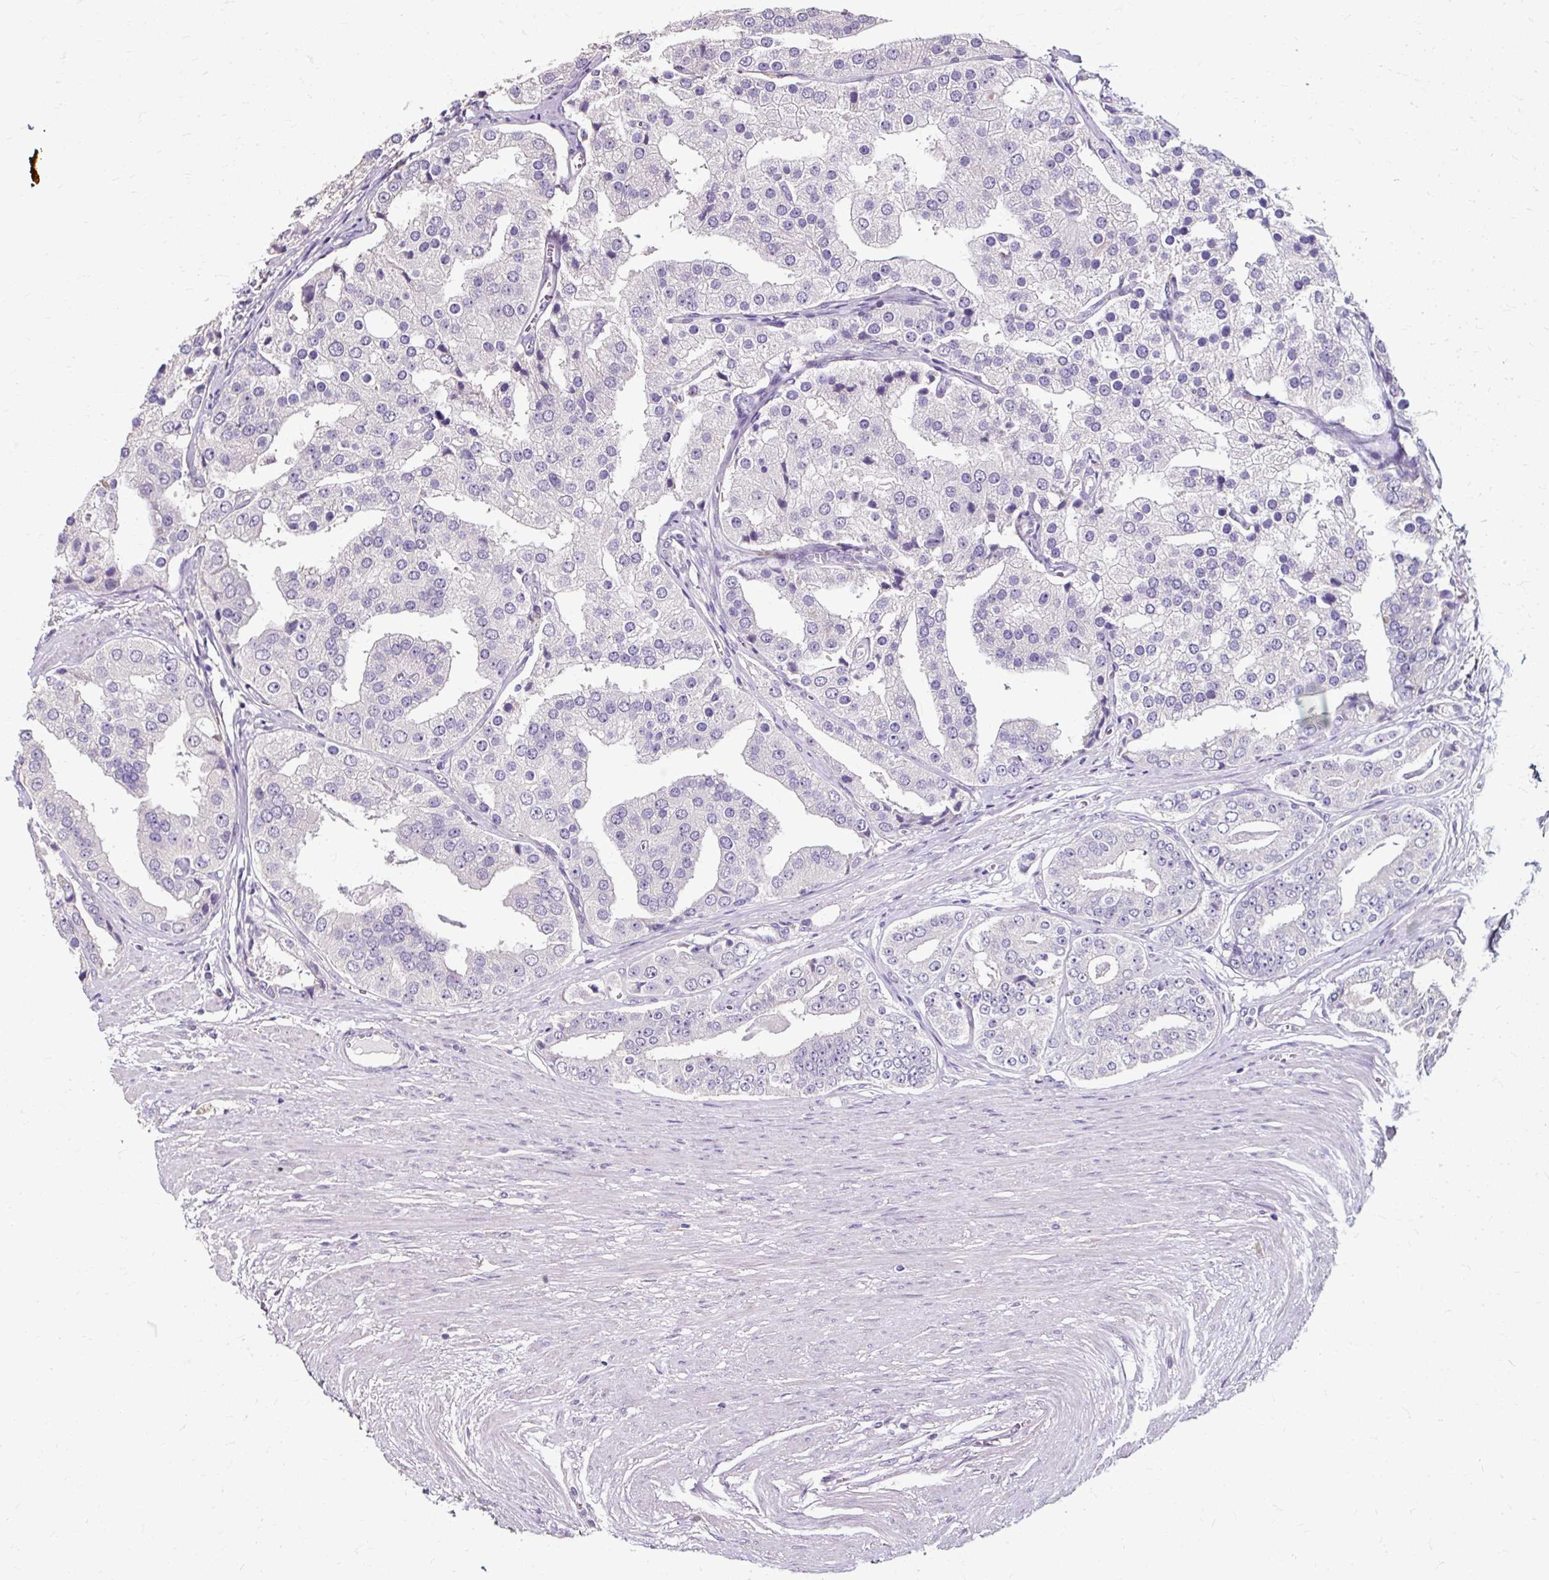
{"staining": {"intensity": "negative", "quantity": "none", "location": "none"}, "tissue": "prostate cancer", "cell_type": "Tumor cells", "image_type": "cancer", "snomed": [{"axis": "morphology", "description": "Adenocarcinoma, High grade"}, {"axis": "topography", "description": "Prostate"}], "caption": "Prostate adenocarcinoma (high-grade) was stained to show a protein in brown. There is no significant staining in tumor cells.", "gene": "KLHL24", "patient": {"sex": "male", "age": 71}}